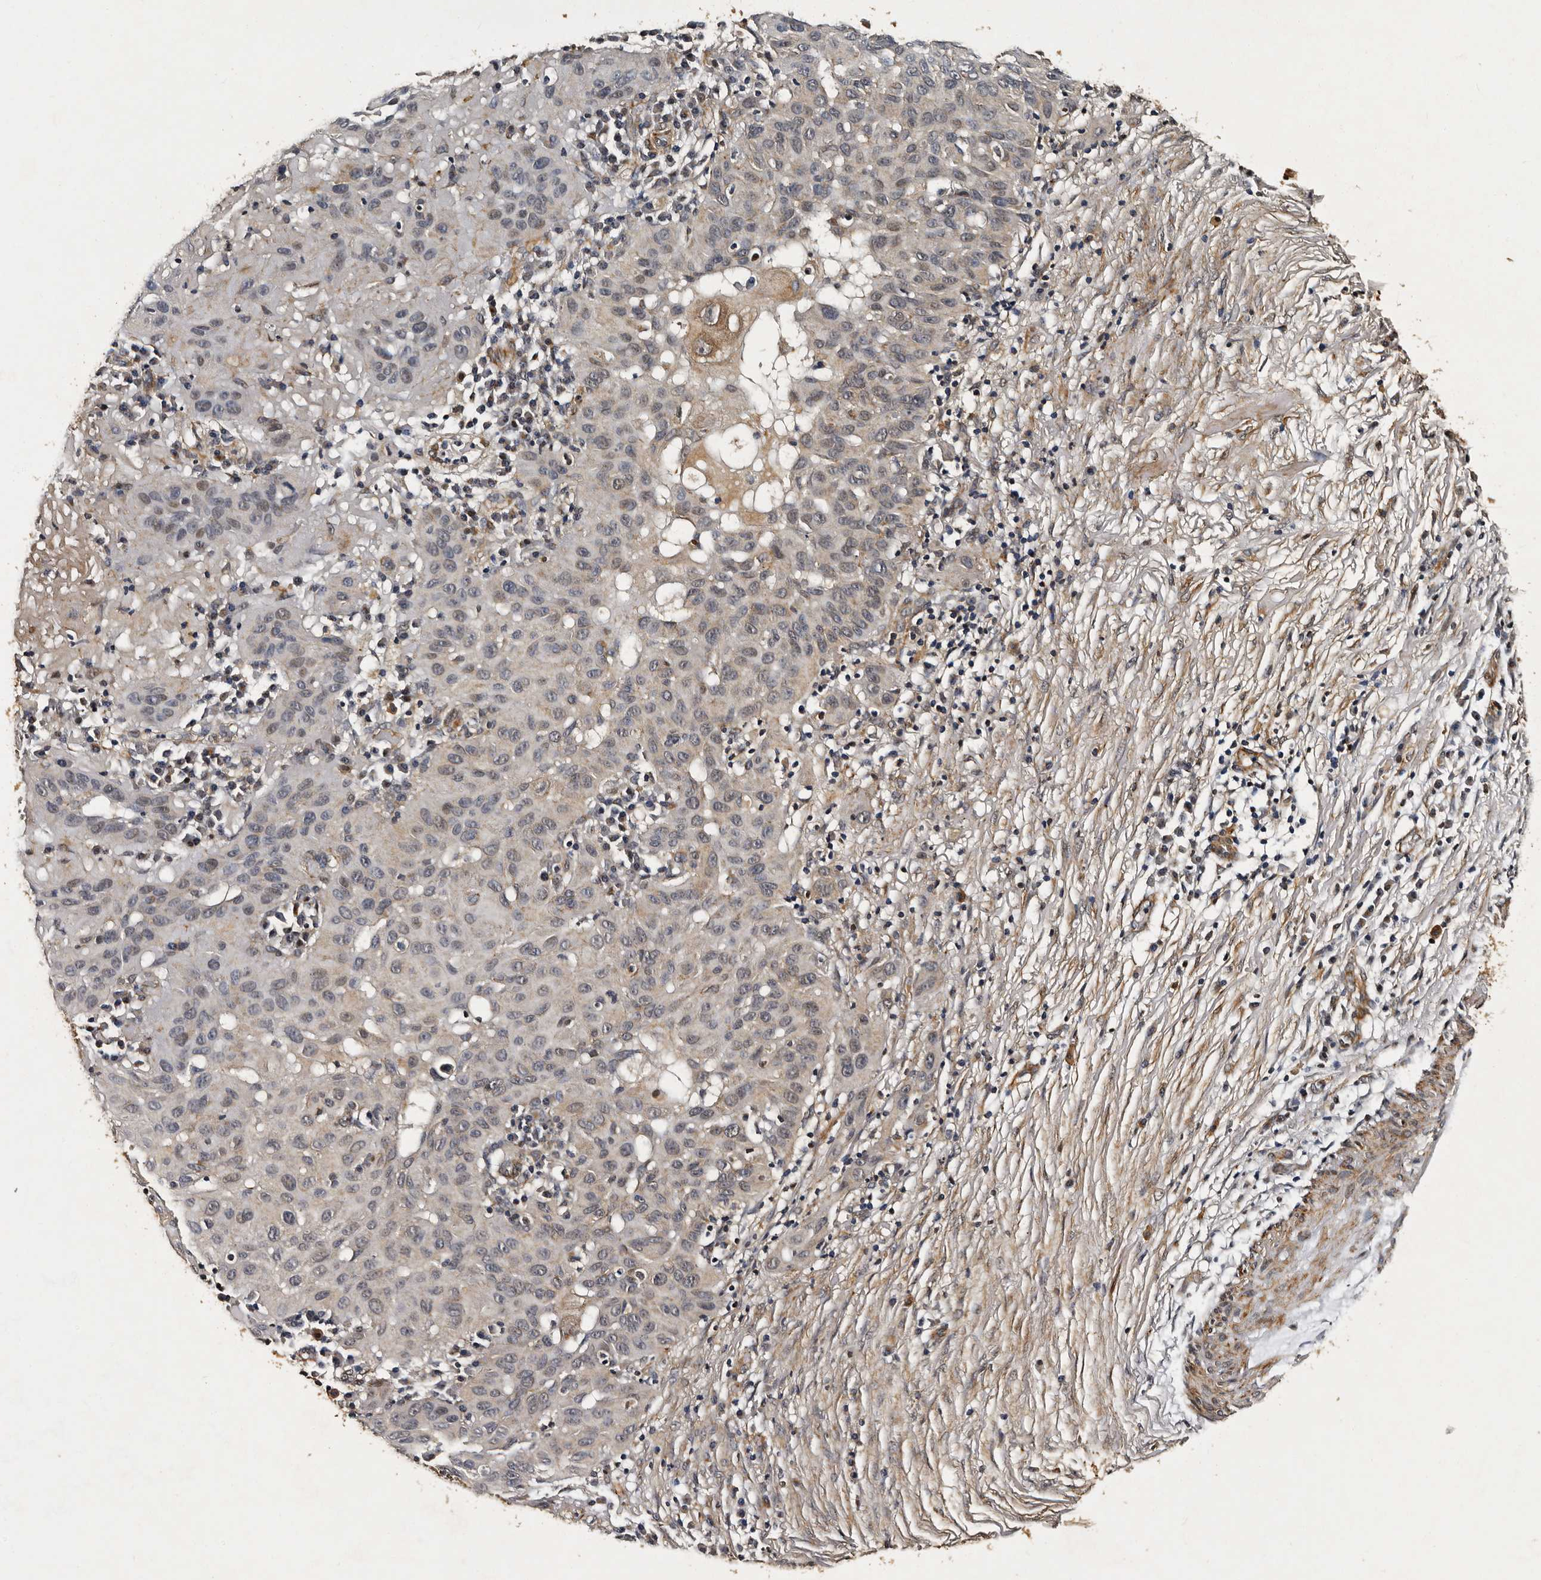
{"staining": {"intensity": "weak", "quantity": "<25%", "location": "cytoplasmic/membranous"}, "tissue": "skin cancer", "cell_type": "Tumor cells", "image_type": "cancer", "snomed": [{"axis": "morphology", "description": "Normal tissue, NOS"}, {"axis": "morphology", "description": "Squamous cell carcinoma, NOS"}, {"axis": "topography", "description": "Skin"}], "caption": "Skin squamous cell carcinoma was stained to show a protein in brown. There is no significant positivity in tumor cells.", "gene": "CPNE3", "patient": {"sex": "female", "age": 96}}